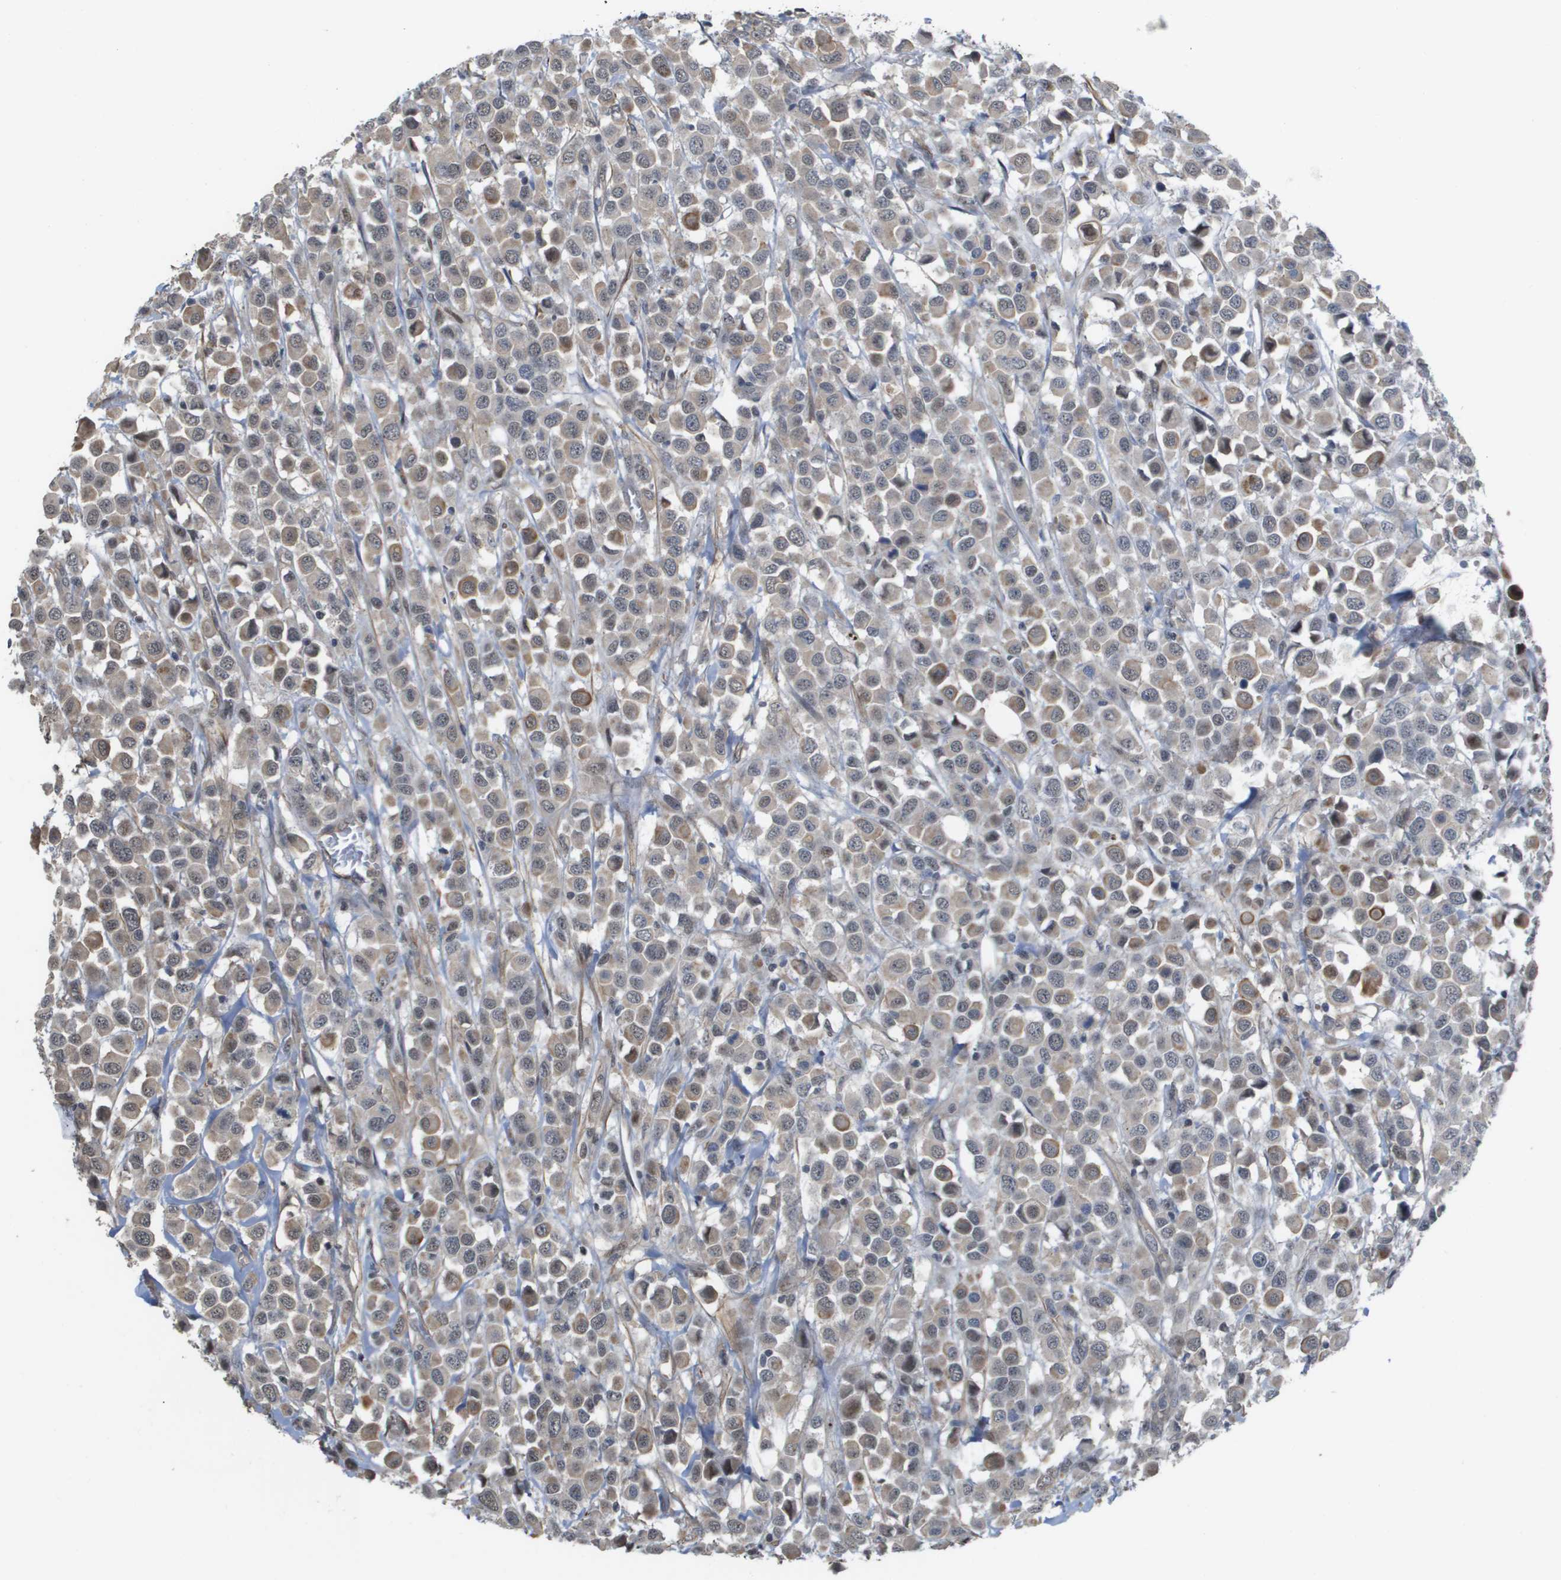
{"staining": {"intensity": "weak", "quantity": ">75%", "location": "cytoplasmic/membranous"}, "tissue": "breast cancer", "cell_type": "Tumor cells", "image_type": "cancer", "snomed": [{"axis": "morphology", "description": "Duct carcinoma"}, {"axis": "topography", "description": "Breast"}], "caption": "Immunohistochemical staining of human intraductal carcinoma (breast) shows low levels of weak cytoplasmic/membranous expression in approximately >75% of tumor cells.", "gene": "RNF112", "patient": {"sex": "female", "age": 61}}